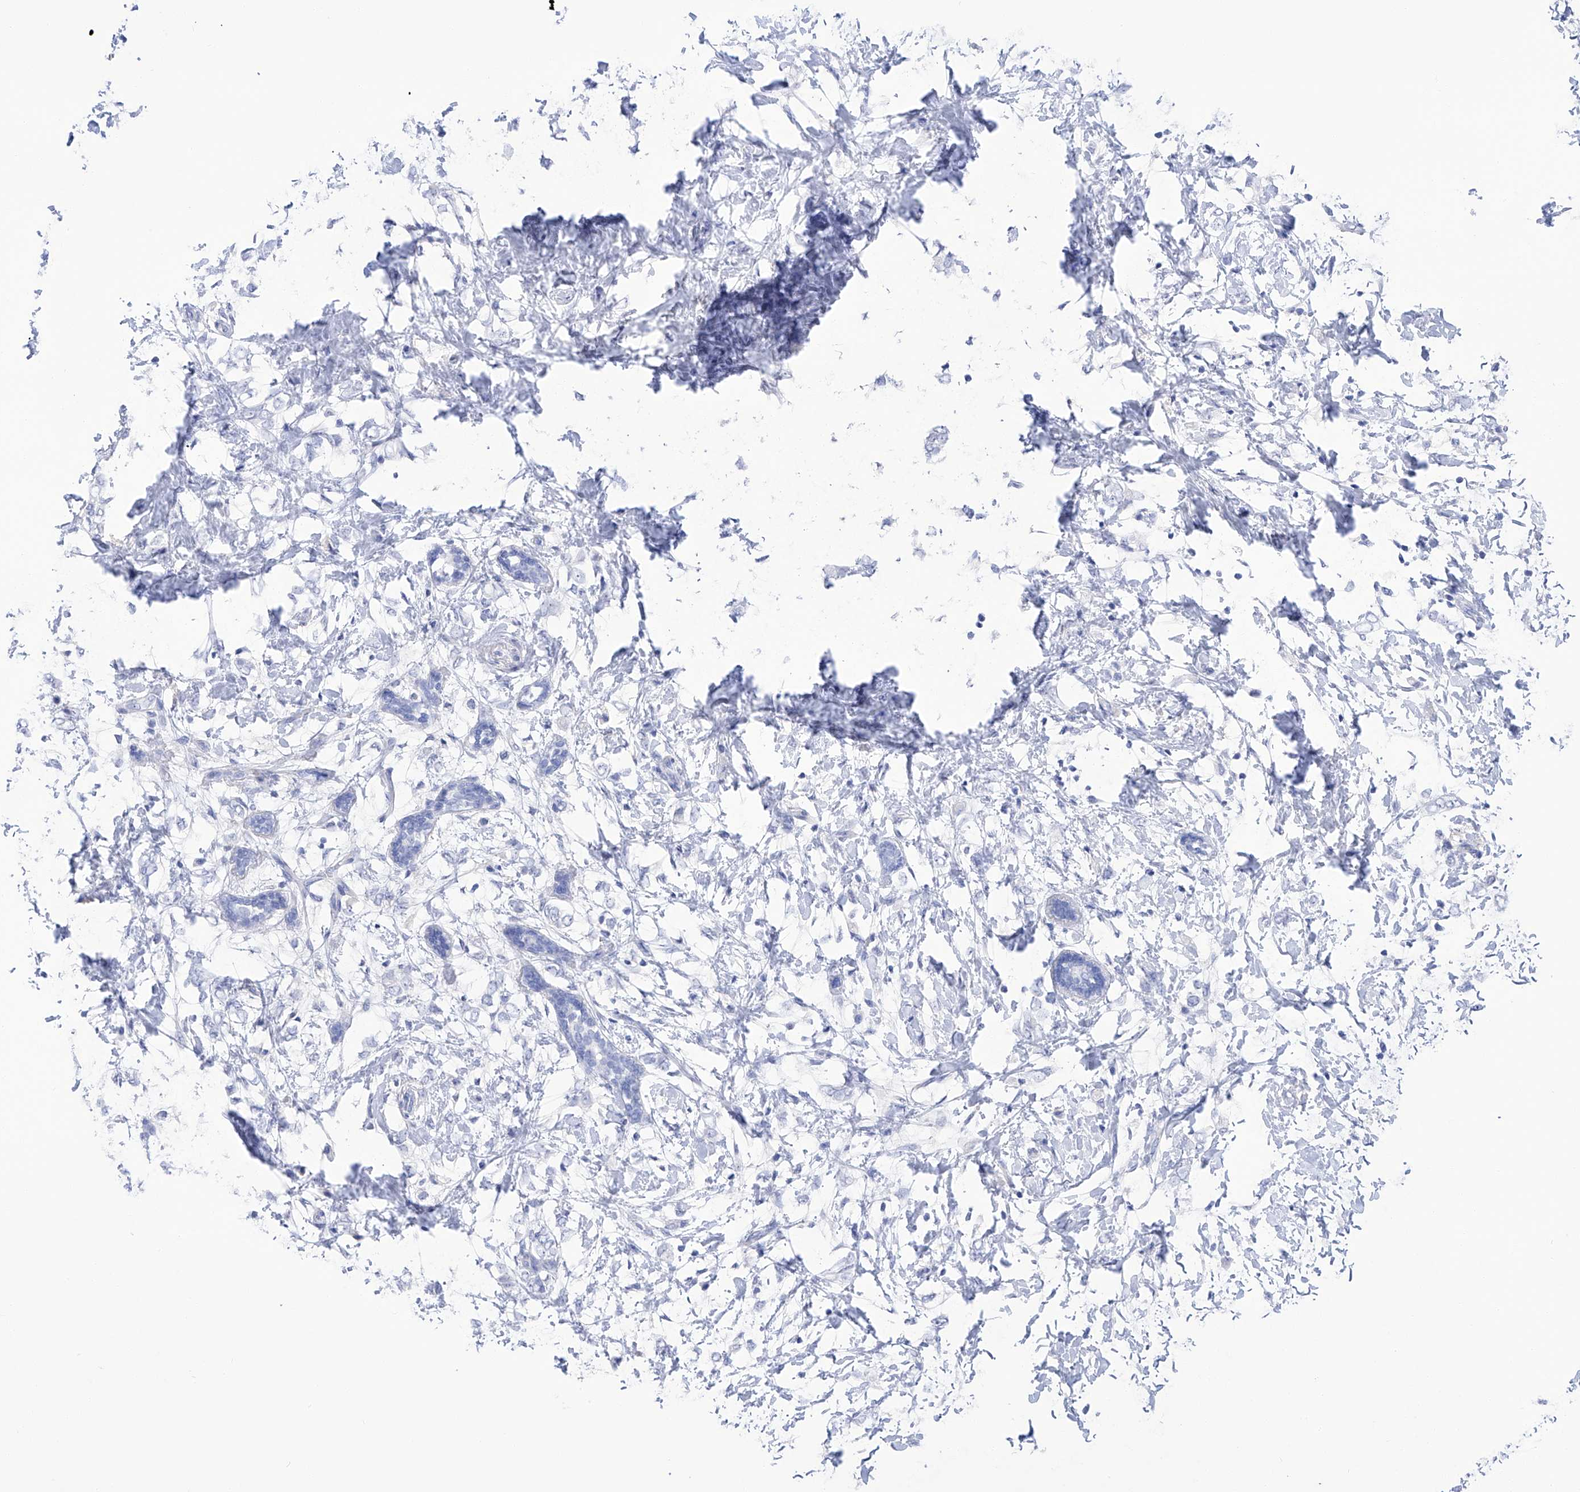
{"staining": {"intensity": "negative", "quantity": "none", "location": "none"}, "tissue": "breast cancer", "cell_type": "Tumor cells", "image_type": "cancer", "snomed": [{"axis": "morphology", "description": "Normal tissue, NOS"}, {"axis": "morphology", "description": "Lobular carcinoma"}, {"axis": "topography", "description": "Breast"}], "caption": "A high-resolution image shows immunohistochemistry (IHC) staining of breast cancer (lobular carcinoma), which reveals no significant expression in tumor cells. (Immunohistochemistry (ihc), brightfield microscopy, high magnification).", "gene": "FLG", "patient": {"sex": "female", "age": 47}}